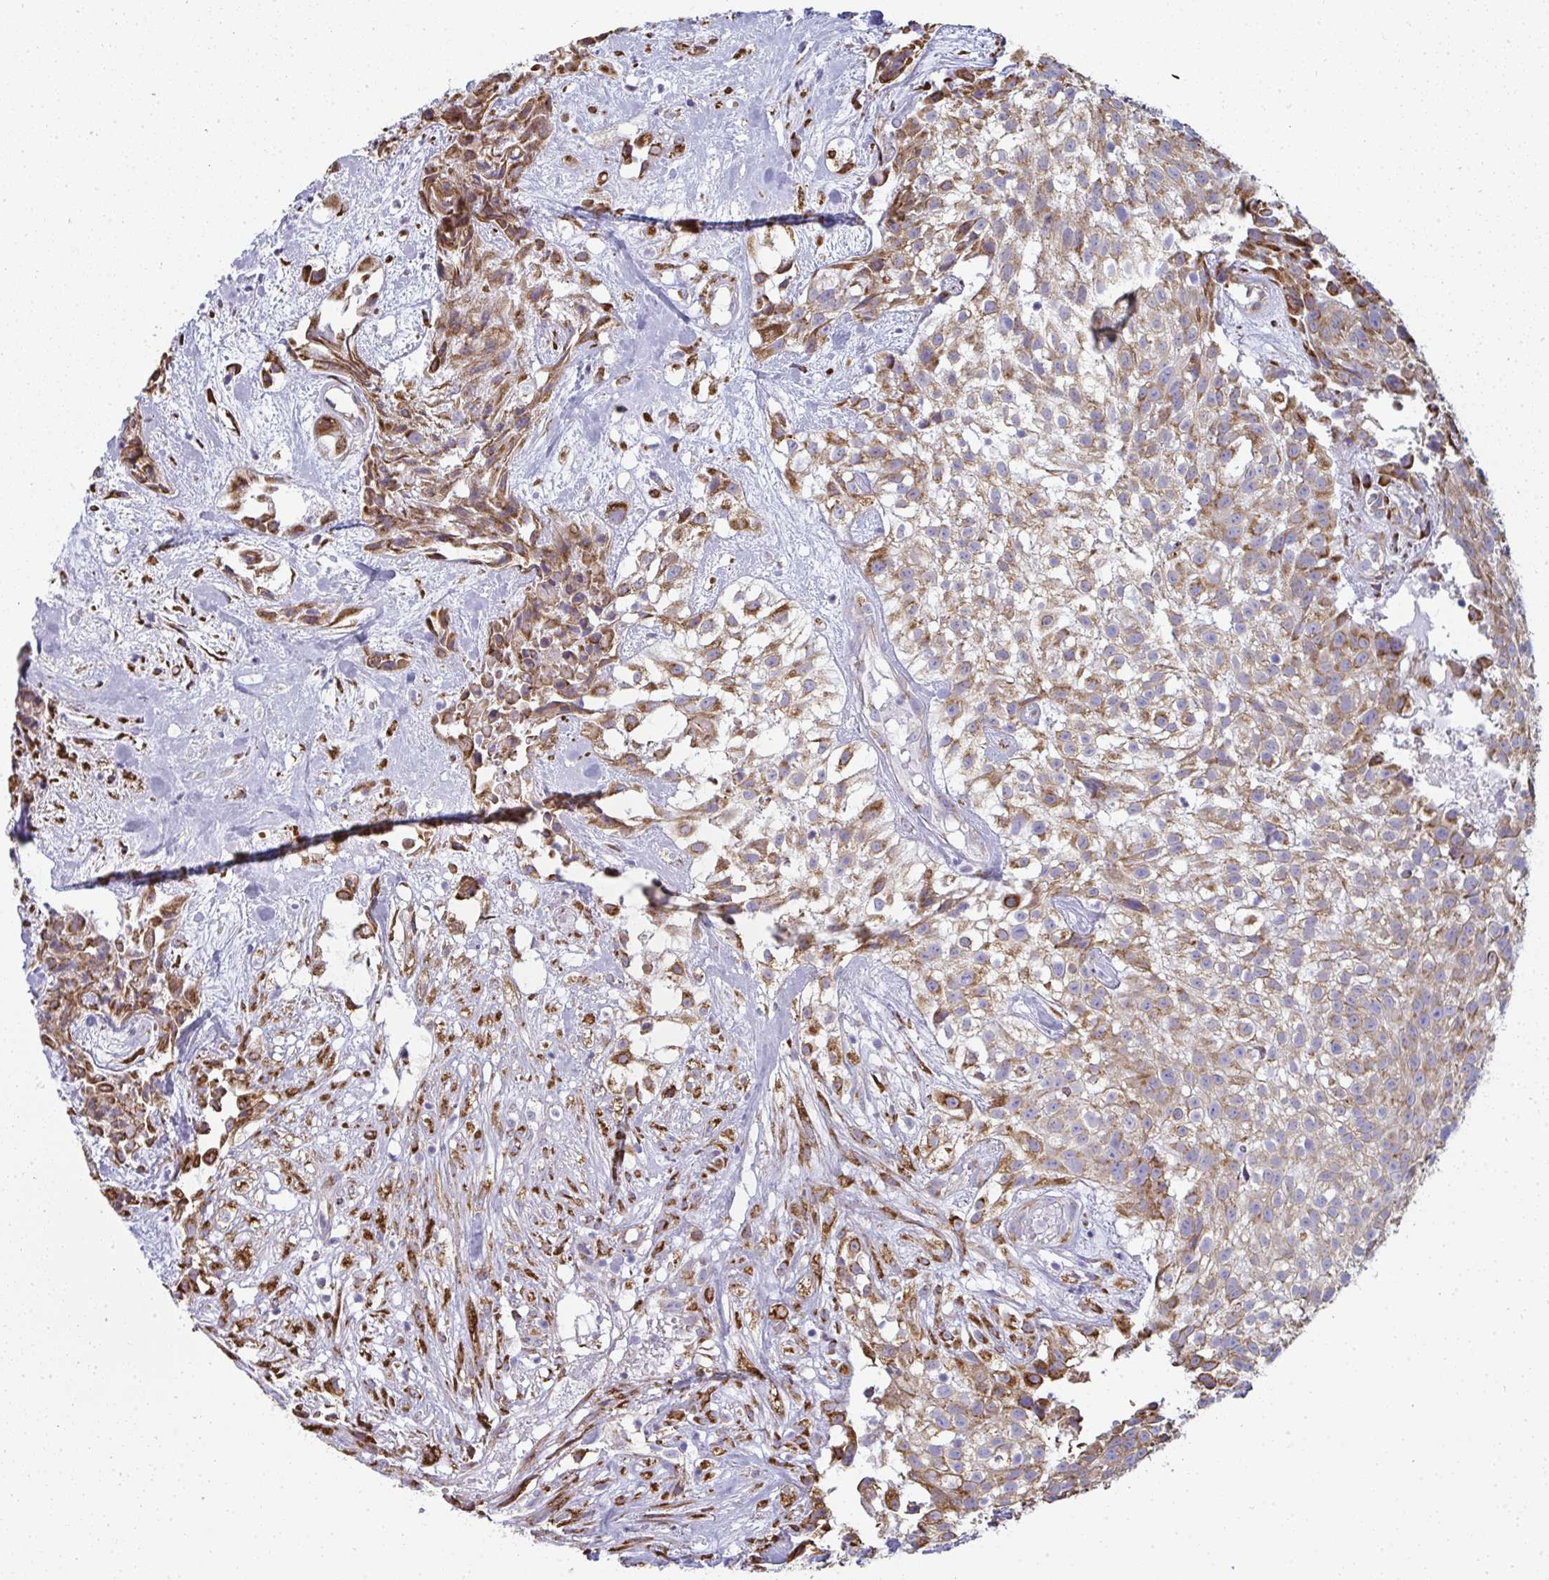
{"staining": {"intensity": "moderate", "quantity": ">75%", "location": "cytoplasmic/membranous"}, "tissue": "urothelial cancer", "cell_type": "Tumor cells", "image_type": "cancer", "snomed": [{"axis": "morphology", "description": "Urothelial carcinoma, High grade"}, {"axis": "topography", "description": "Urinary bladder"}], "caption": "Immunohistochemical staining of urothelial carcinoma (high-grade) displays medium levels of moderate cytoplasmic/membranous expression in about >75% of tumor cells.", "gene": "SHROOM1", "patient": {"sex": "male", "age": 56}}